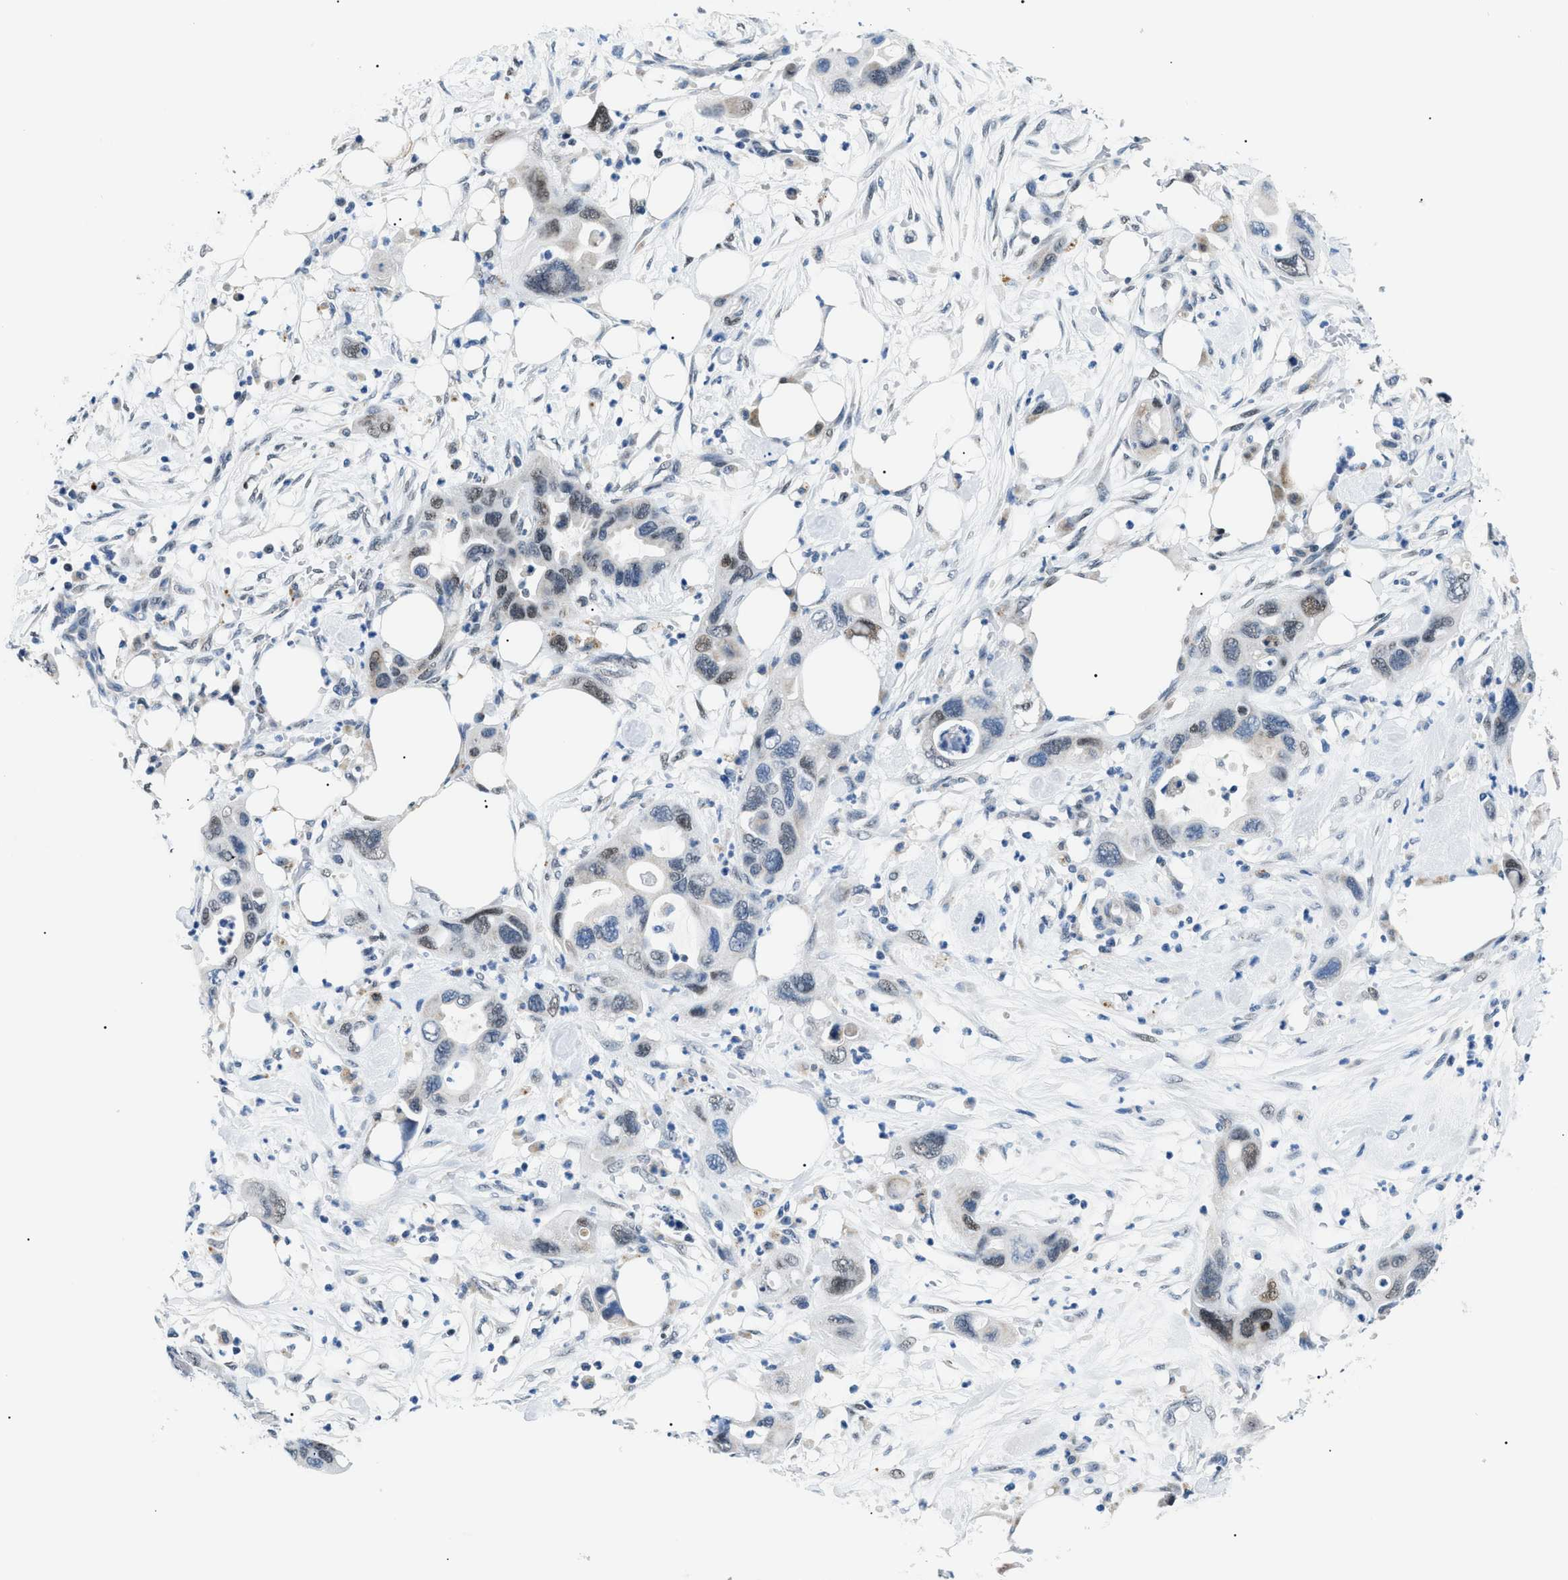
{"staining": {"intensity": "weak", "quantity": "25%-75%", "location": "nuclear"}, "tissue": "pancreatic cancer", "cell_type": "Tumor cells", "image_type": "cancer", "snomed": [{"axis": "morphology", "description": "Adenocarcinoma, NOS"}, {"axis": "topography", "description": "Pancreas"}], "caption": "Weak nuclear protein staining is seen in about 25%-75% of tumor cells in pancreatic adenocarcinoma.", "gene": "SMARCC1", "patient": {"sex": "female", "age": 71}}